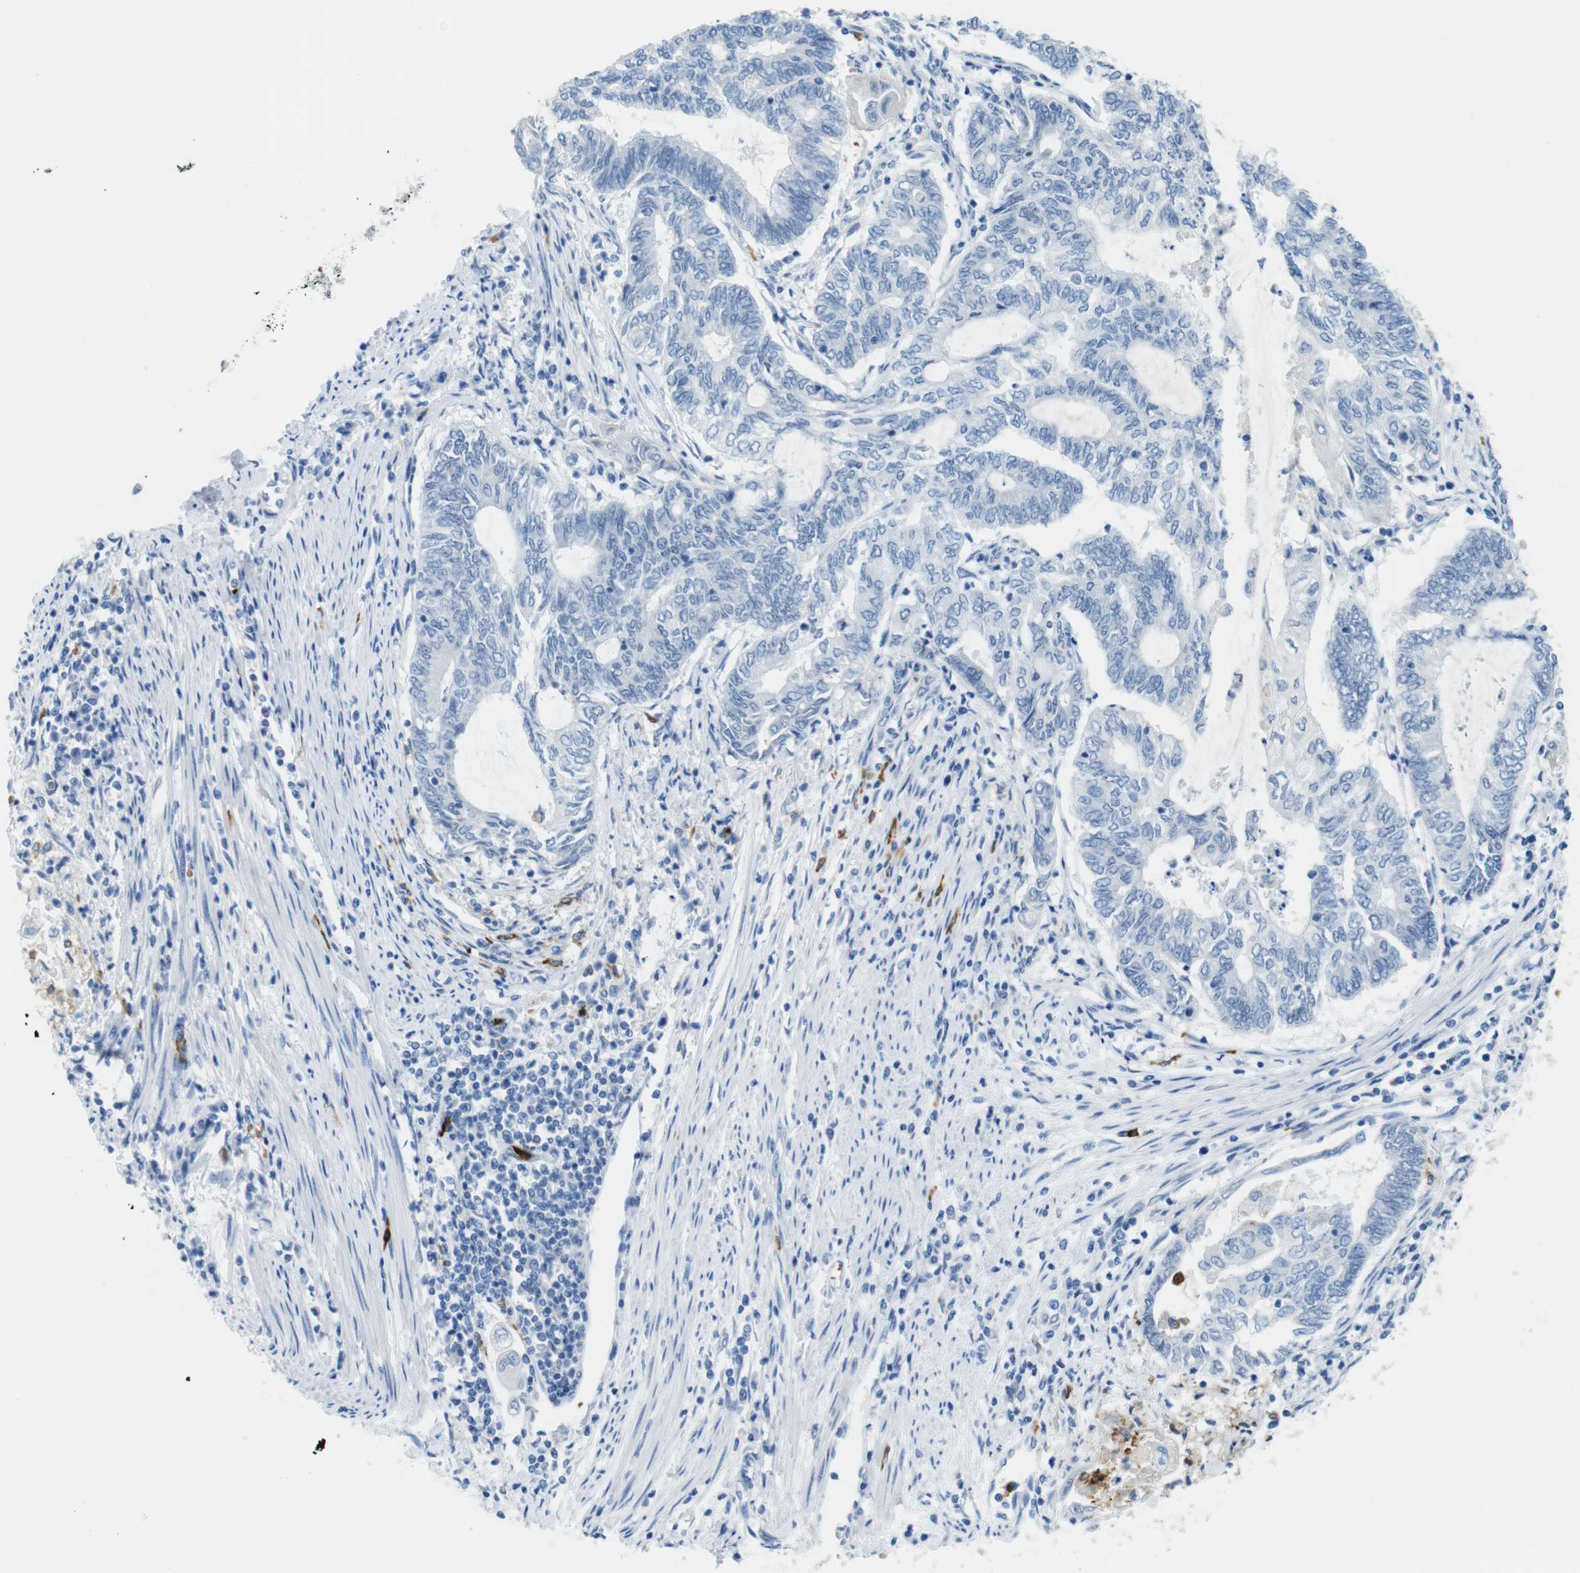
{"staining": {"intensity": "negative", "quantity": "none", "location": "none"}, "tissue": "endometrial cancer", "cell_type": "Tumor cells", "image_type": "cancer", "snomed": [{"axis": "morphology", "description": "Adenocarcinoma, NOS"}, {"axis": "topography", "description": "Uterus"}, {"axis": "topography", "description": "Endometrium"}], "caption": "Immunohistochemistry (IHC) image of adenocarcinoma (endometrial) stained for a protein (brown), which exhibits no positivity in tumor cells.", "gene": "MCEMP1", "patient": {"sex": "female", "age": 70}}